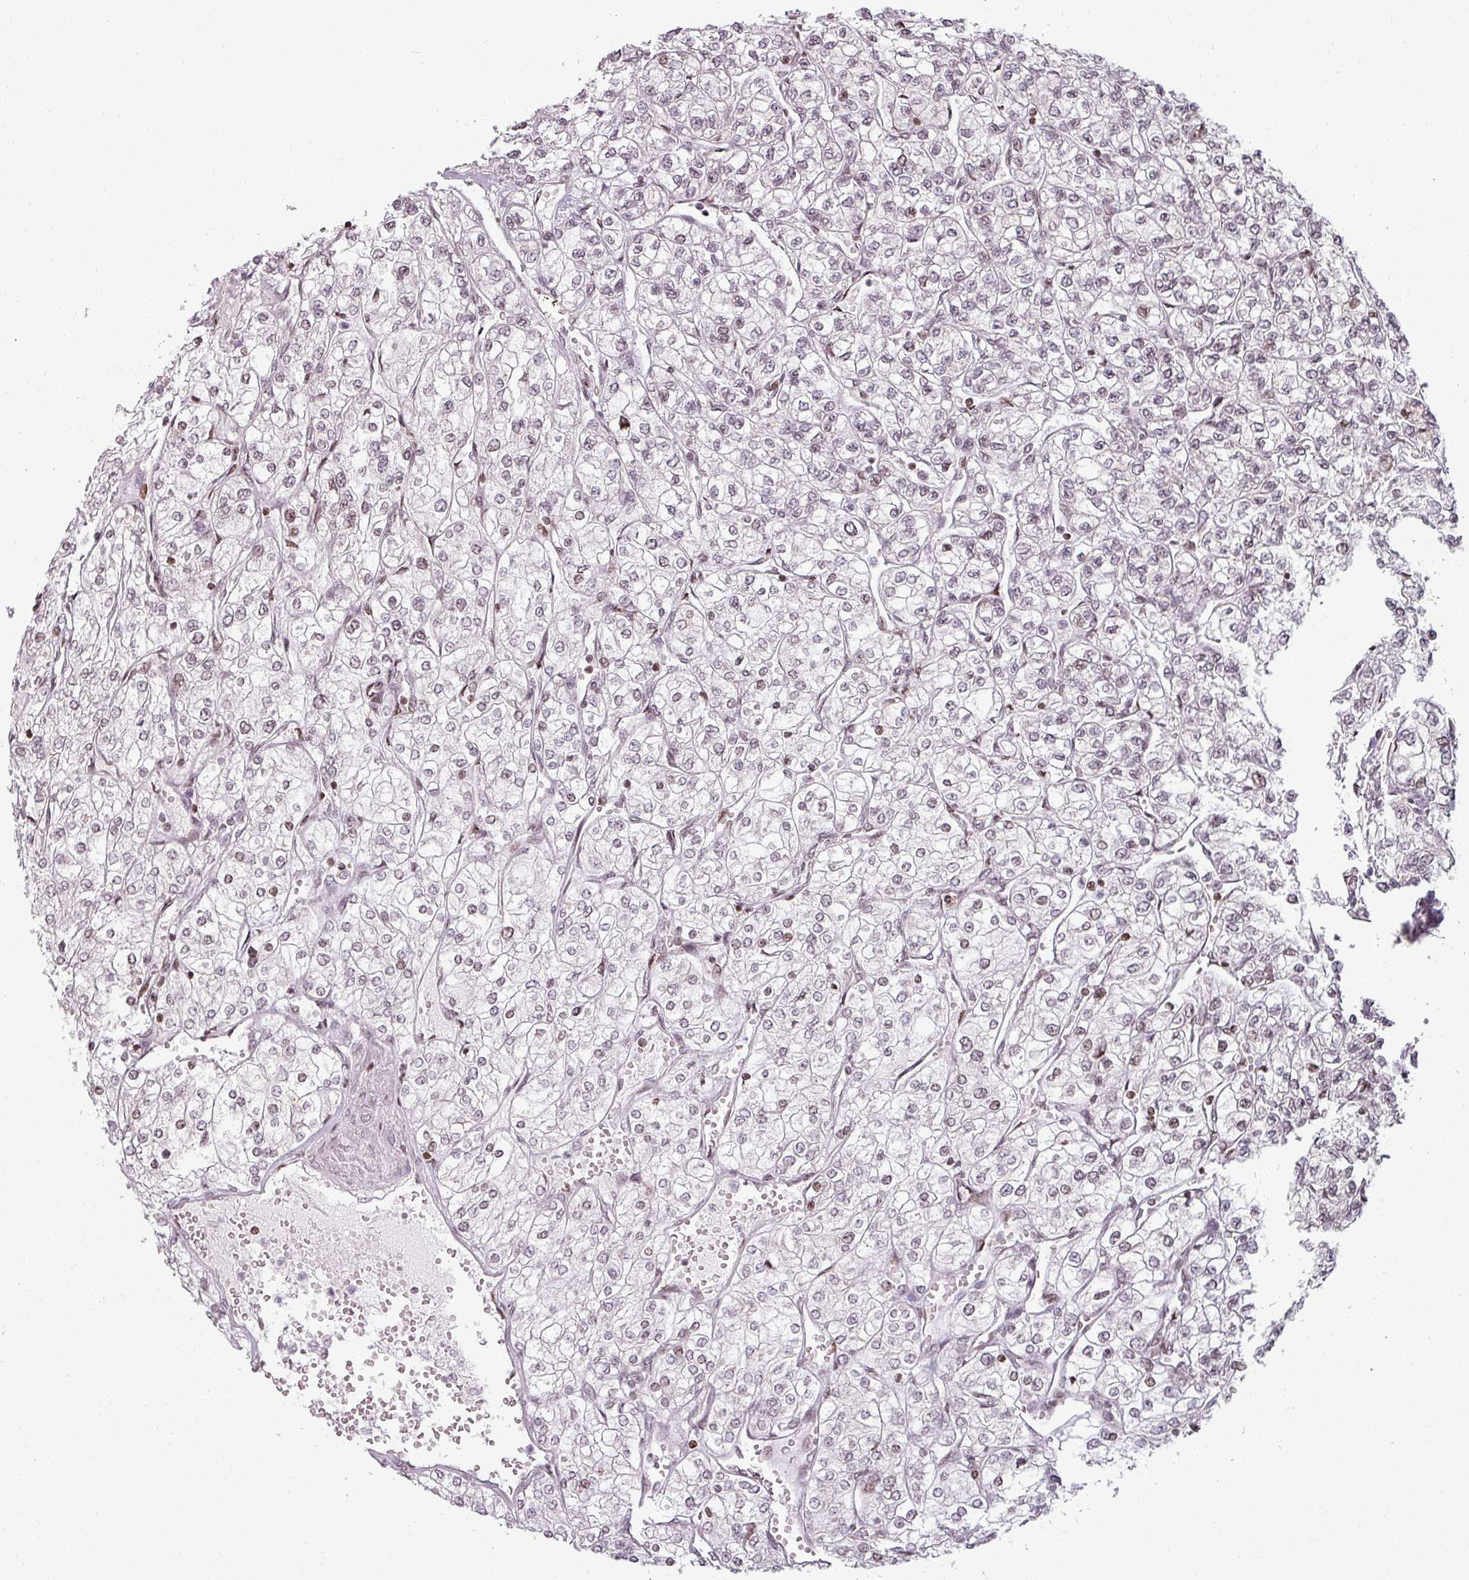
{"staining": {"intensity": "weak", "quantity": "25%-75%", "location": "nuclear"}, "tissue": "renal cancer", "cell_type": "Tumor cells", "image_type": "cancer", "snomed": [{"axis": "morphology", "description": "Adenocarcinoma, NOS"}, {"axis": "topography", "description": "Kidney"}], "caption": "Renal adenocarcinoma tissue reveals weak nuclear staining in about 25%-75% of tumor cells", "gene": "NCOR1", "patient": {"sex": "male", "age": 80}}